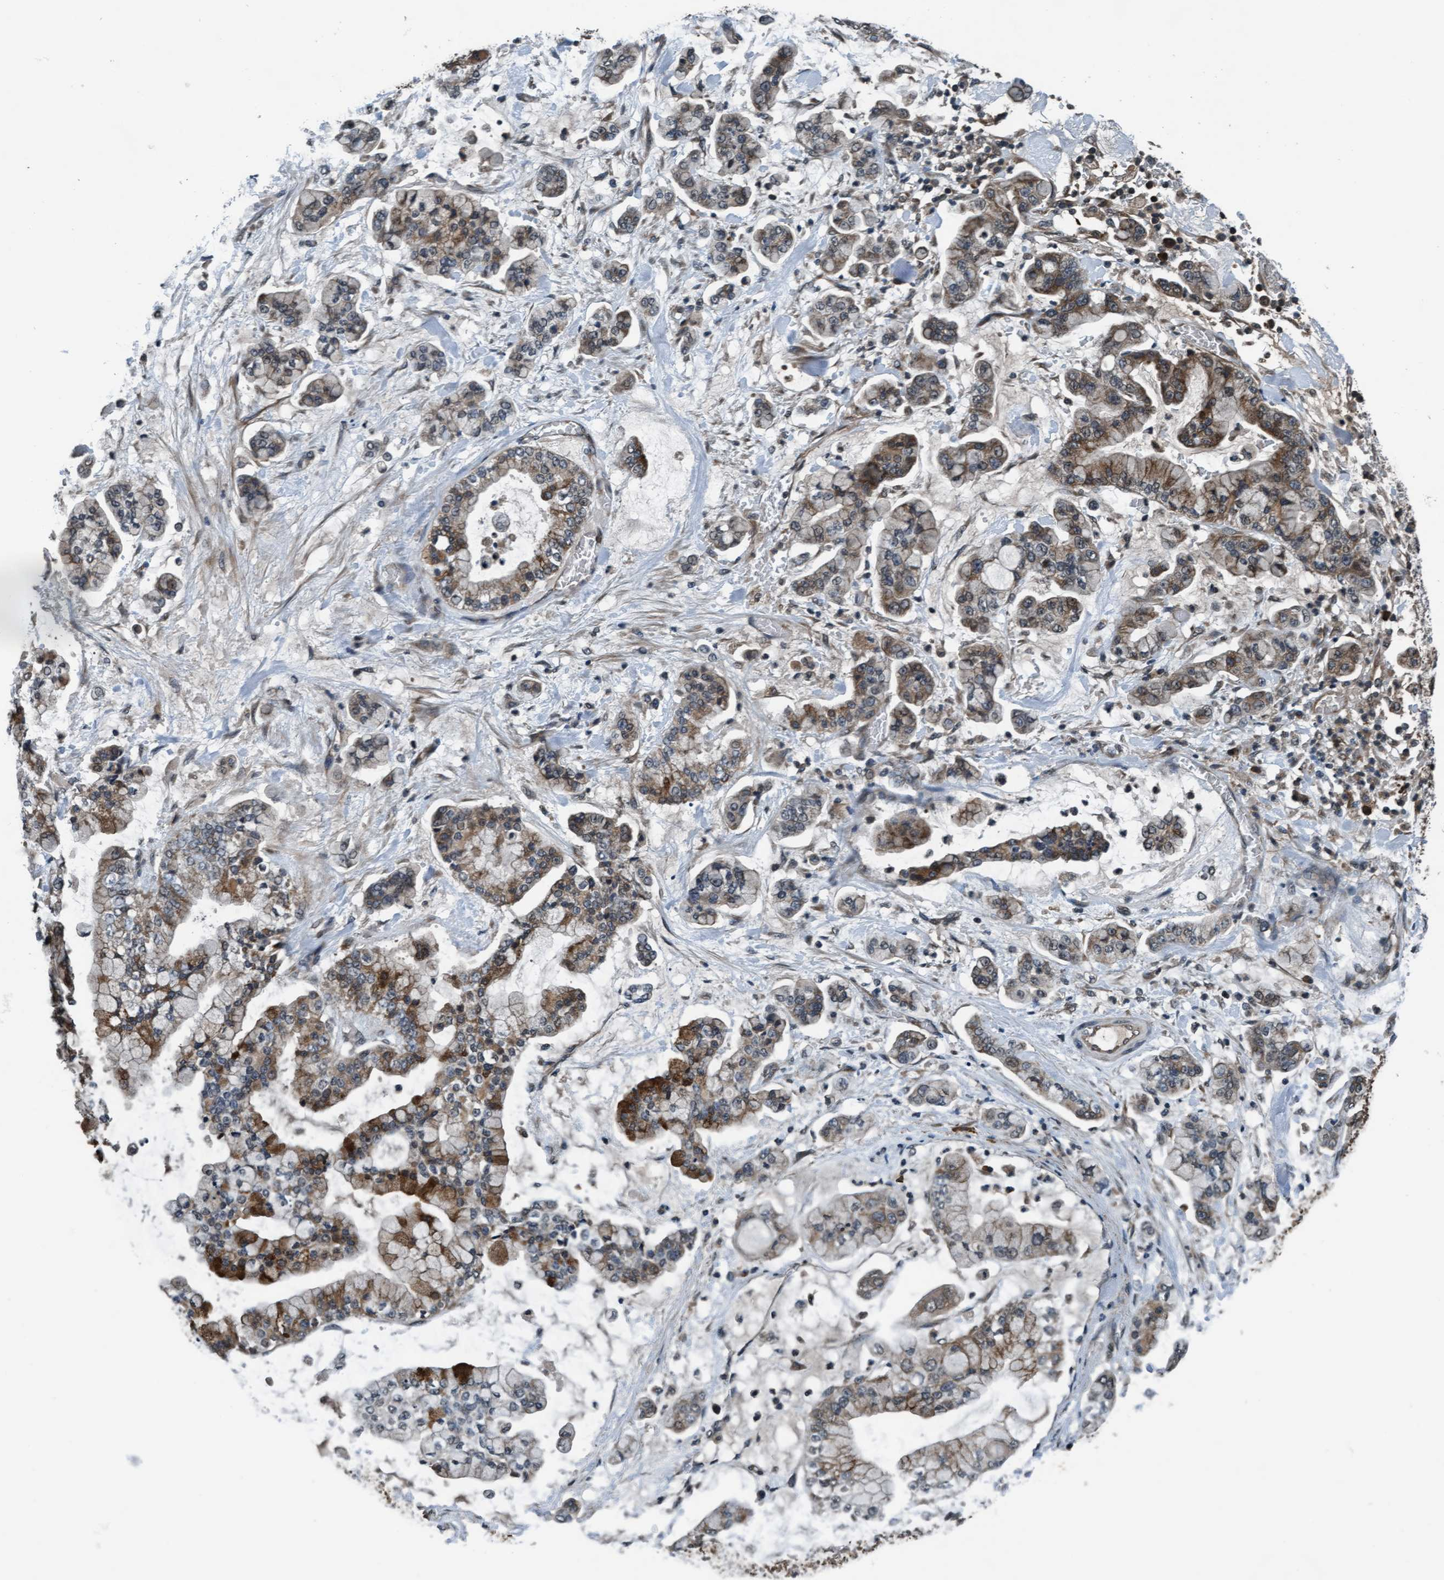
{"staining": {"intensity": "moderate", "quantity": ">75%", "location": "cytoplasmic/membranous"}, "tissue": "stomach cancer", "cell_type": "Tumor cells", "image_type": "cancer", "snomed": [{"axis": "morphology", "description": "Normal tissue, NOS"}, {"axis": "morphology", "description": "Adenocarcinoma, NOS"}, {"axis": "topography", "description": "Stomach, upper"}, {"axis": "topography", "description": "Stomach"}], "caption": "An IHC micrograph of neoplastic tissue is shown. Protein staining in brown shows moderate cytoplasmic/membranous positivity in stomach cancer within tumor cells.", "gene": "WASF1", "patient": {"sex": "male", "age": 76}}